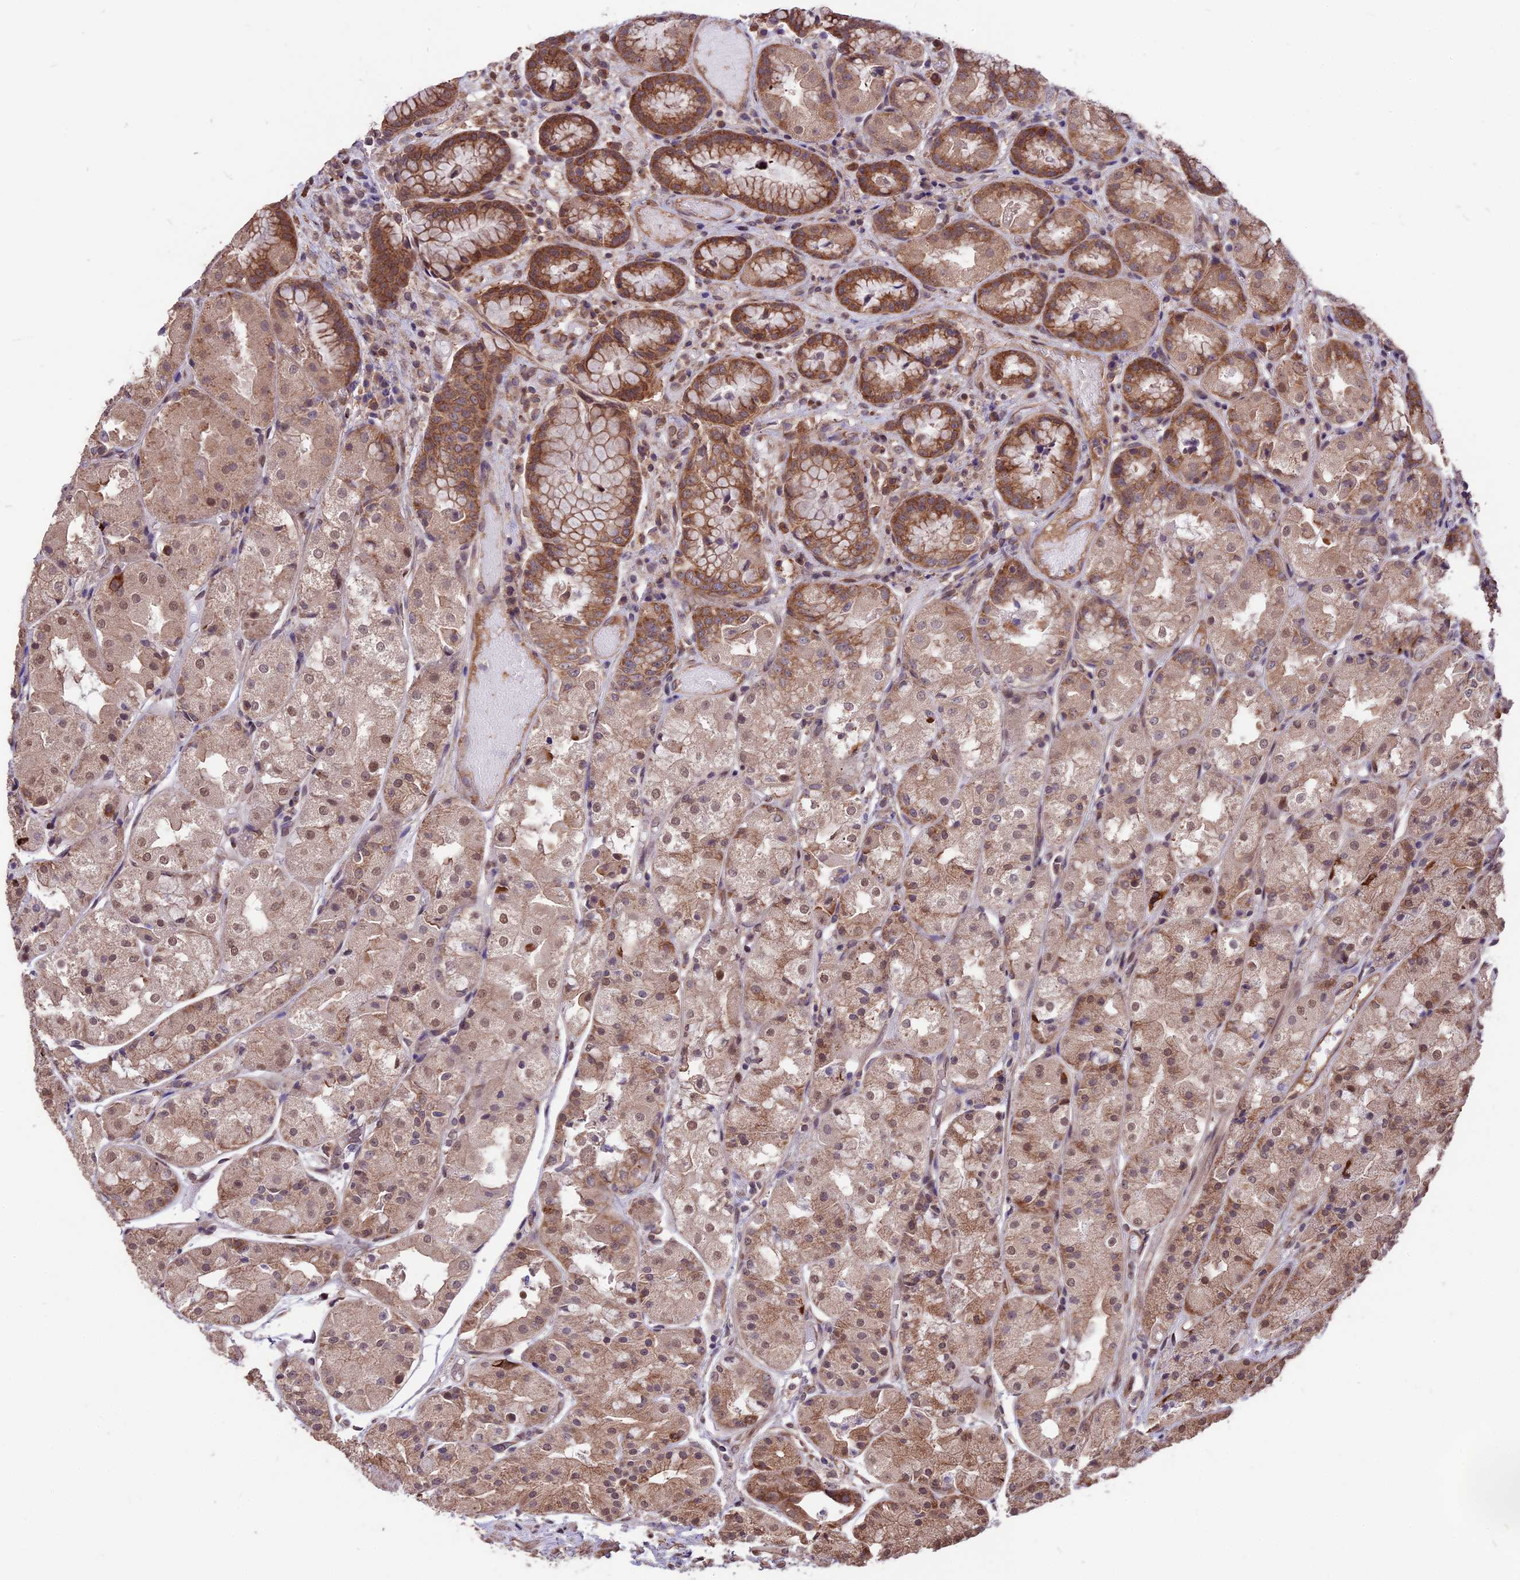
{"staining": {"intensity": "strong", "quantity": "25%-75%", "location": "cytoplasmic/membranous,nuclear"}, "tissue": "stomach", "cell_type": "Glandular cells", "image_type": "normal", "snomed": [{"axis": "morphology", "description": "Normal tissue, NOS"}, {"axis": "topography", "description": "Stomach, upper"}], "caption": "About 25%-75% of glandular cells in normal human stomach exhibit strong cytoplasmic/membranous,nuclear protein expression as visualized by brown immunohistochemical staining.", "gene": "ZNF598", "patient": {"sex": "male", "age": 72}}